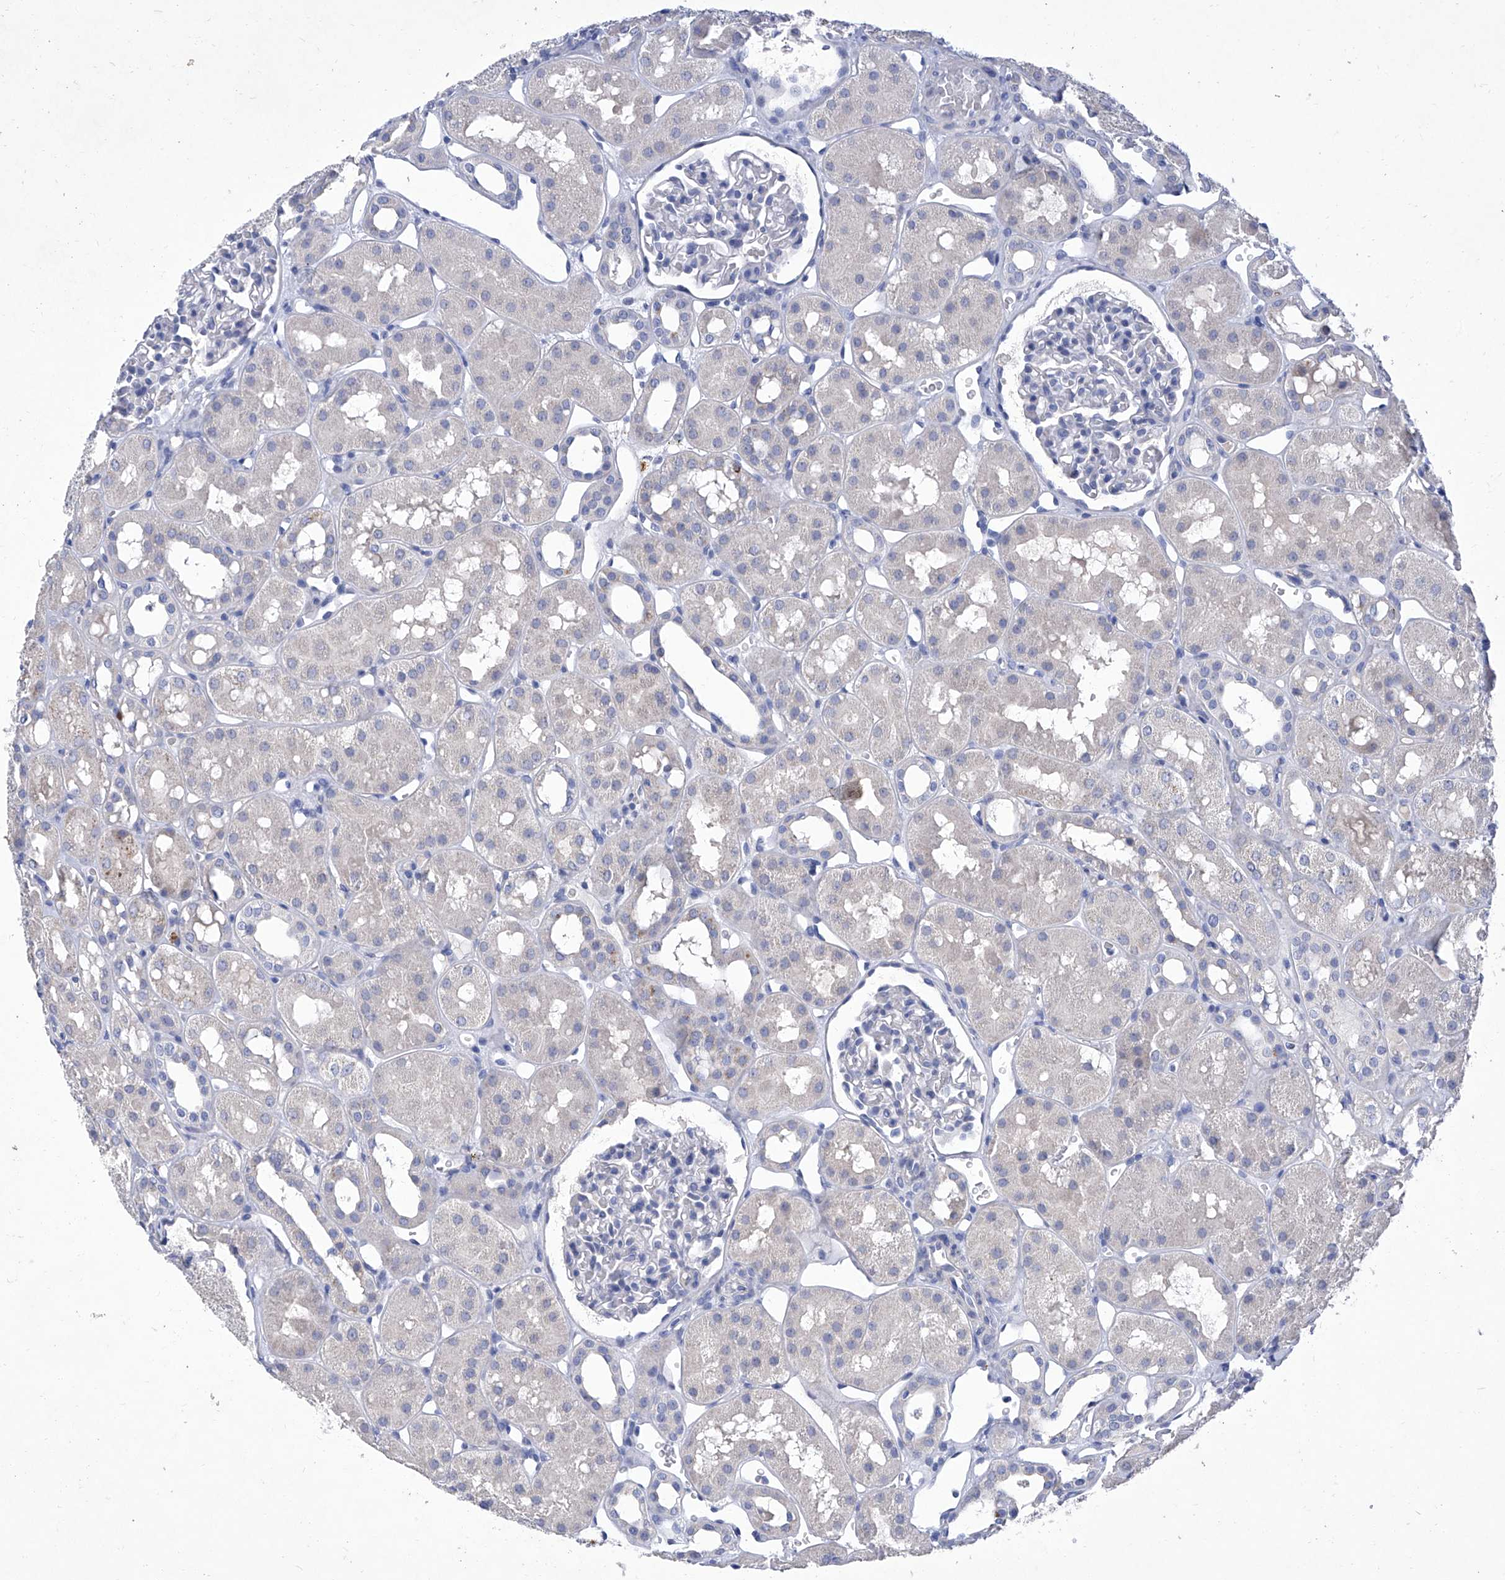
{"staining": {"intensity": "negative", "quantity": "none", "location": "none"}, "tissue": "kidney", "cell_type": "Cells in glomeruli", "image_type": "normal", "snomed": [{"axis": "morphology", "description": "Normal tissue, NOS"}, {"axis": "topography", "description": "Kidney"}], "caption": "A photomicrograph of kidney stained for a protein shows no brown staining in cells in glomeruli.", "gene": "IFNL2", "patient": {"sex": "male", "age": 16}}